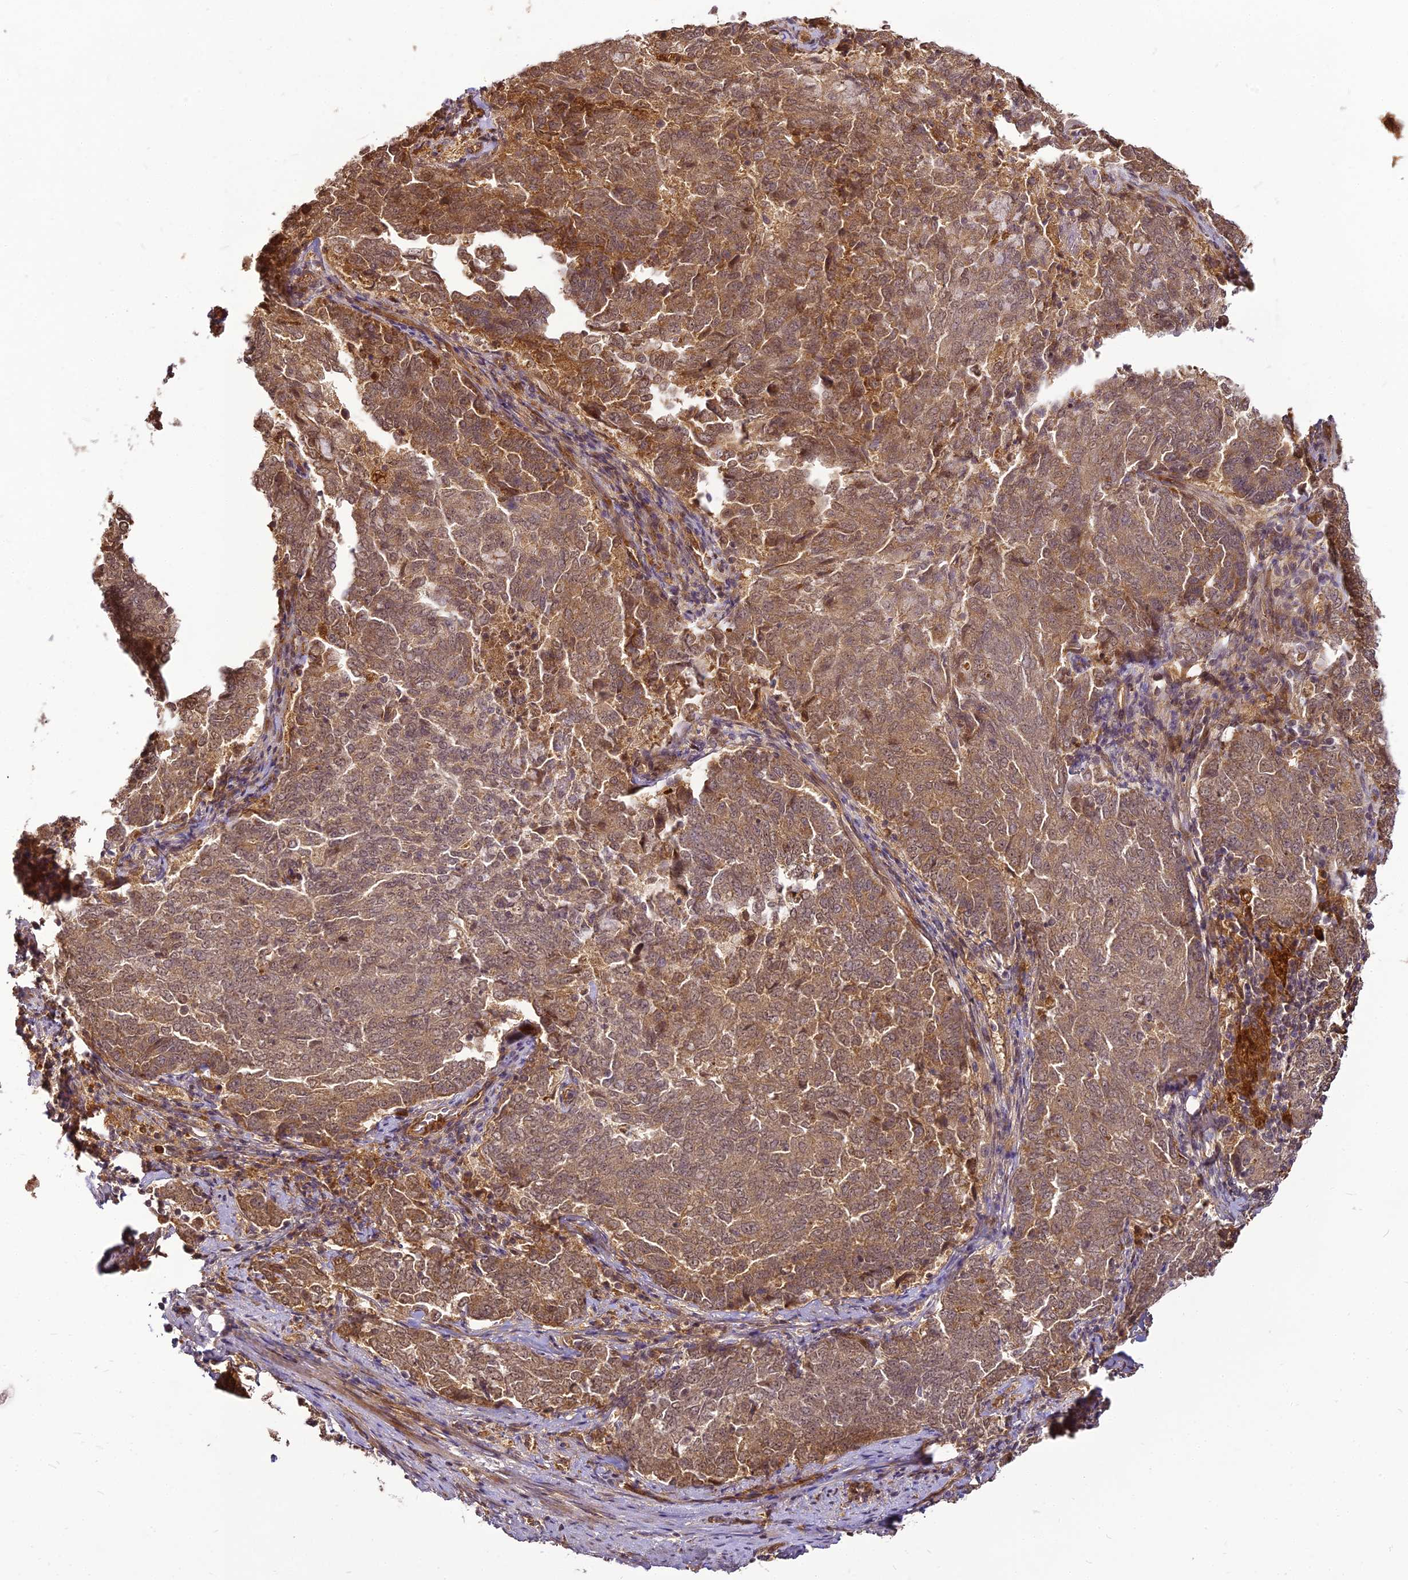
{"staining": {"intensity": "moderate", "quantity": ">75%", "location": "cytoplasmic/membranous,nuclear"}, "tissue": "endometrial cancer", "cell_type": "Tumor cells", "image_type": "cancer", "snomed": [{"axis": "morphology", "description": "Adenocarcinoma, NOS"}, {"axis": "topography", "description": "Endometrium"}], "caption": "This is a photomicrograph of immunohistochemistry staining of adenocarcinoma (endometrial), which shows moderate expression in the cytoplasmic/membranous and nuclear of tumor cells.", "gene": "BCDIN3D", "patient": {"sex": "female", "age": 80}}